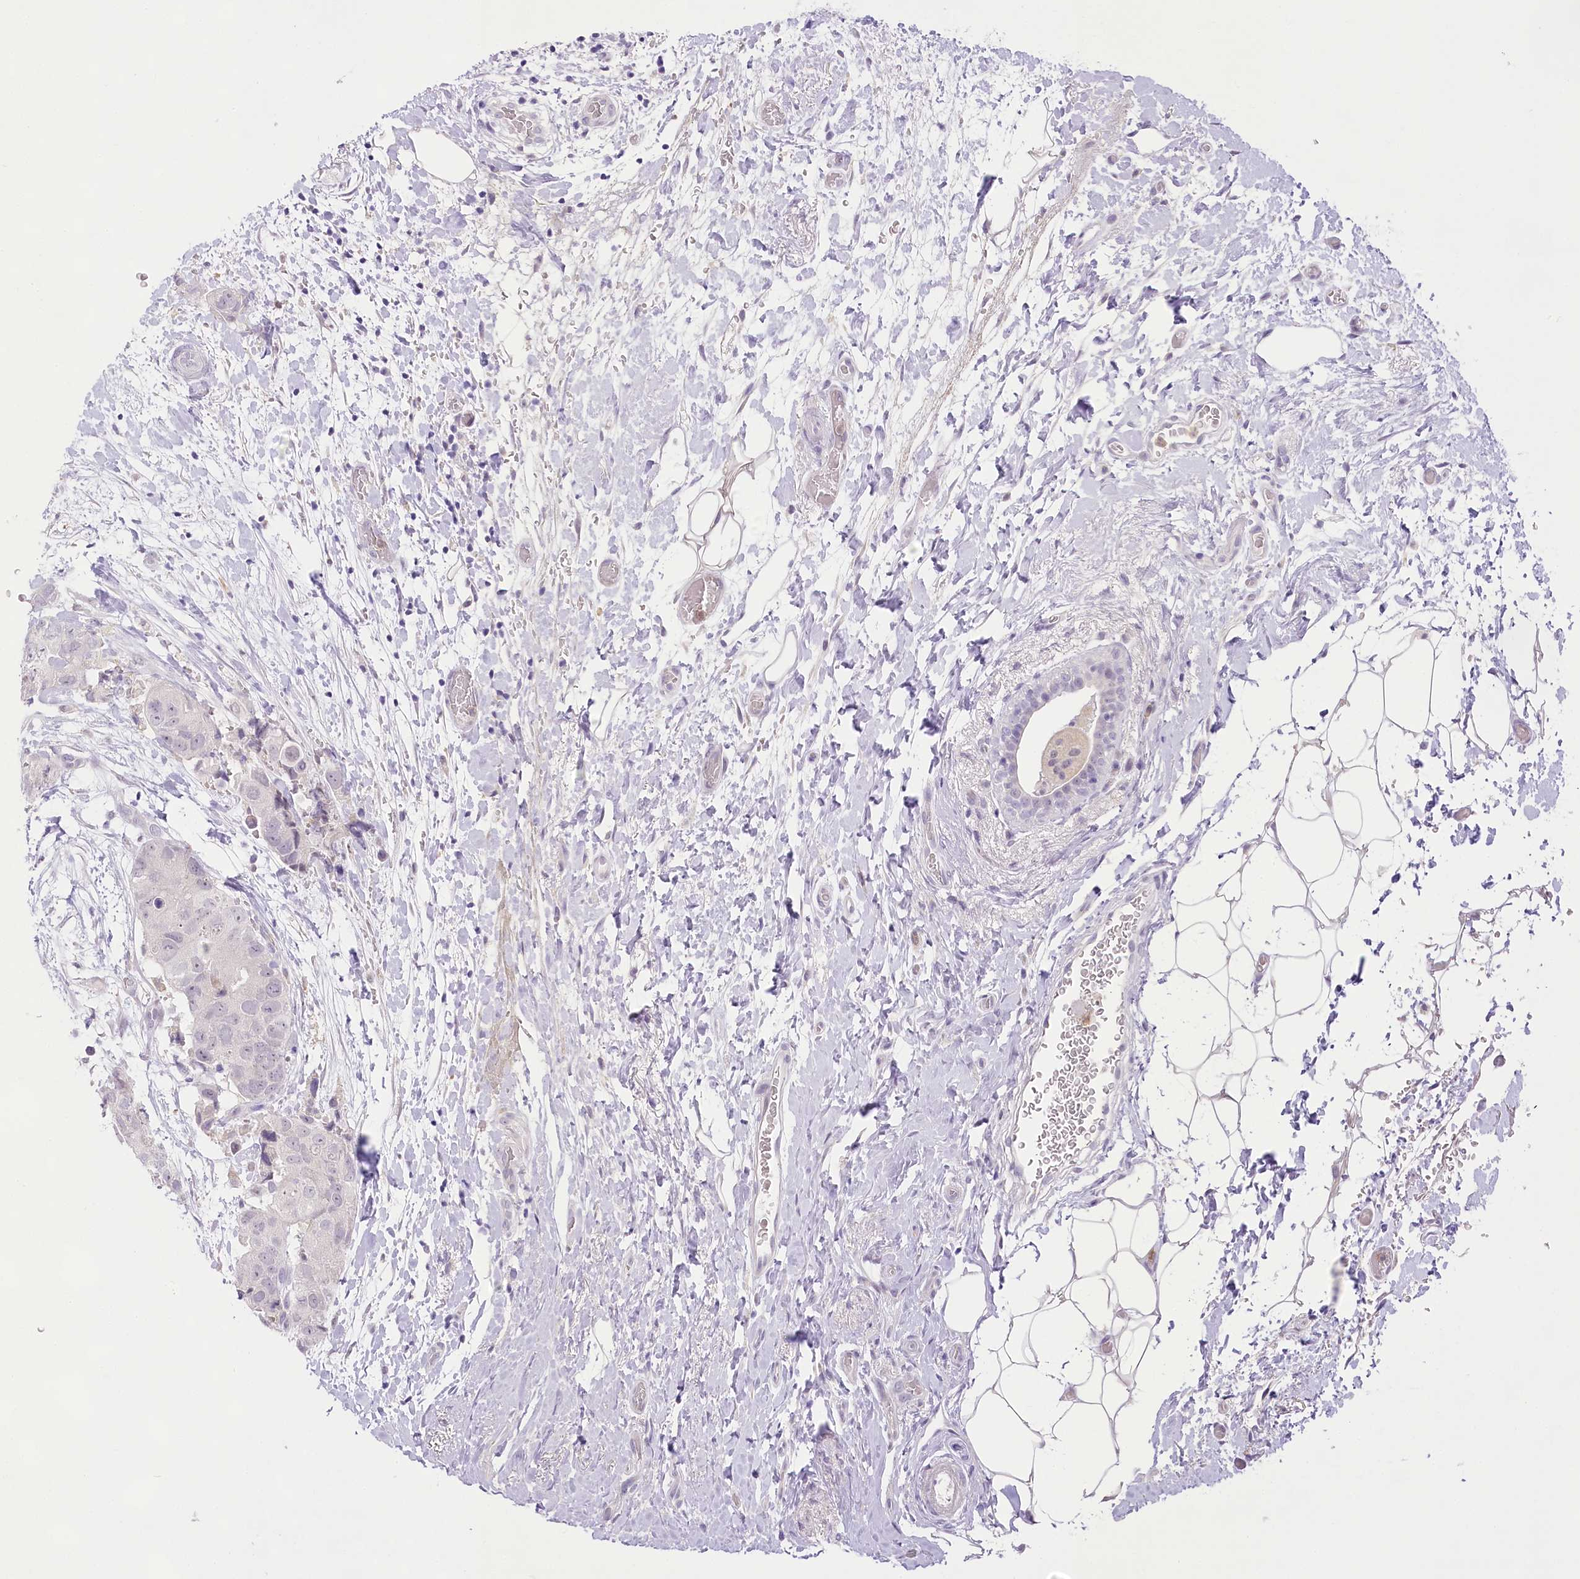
{"staining": {"intensity": "negative", "quantity": "none", "location": "none"}, "tissue": "breast cancer", "cell_type": "Tumor cells", "image_type": "cancer", "snomed": [{"axis": "morphology", "description": "Duct carcinoma"}, {"axis": "topography", "description": "Breast"}], "caption": "Photomicrograph shows no protein positivity in tumor cells of breast cancer tissue.", "gene": "CCDC30", "patient": {"sex": "female", "age": 62}}